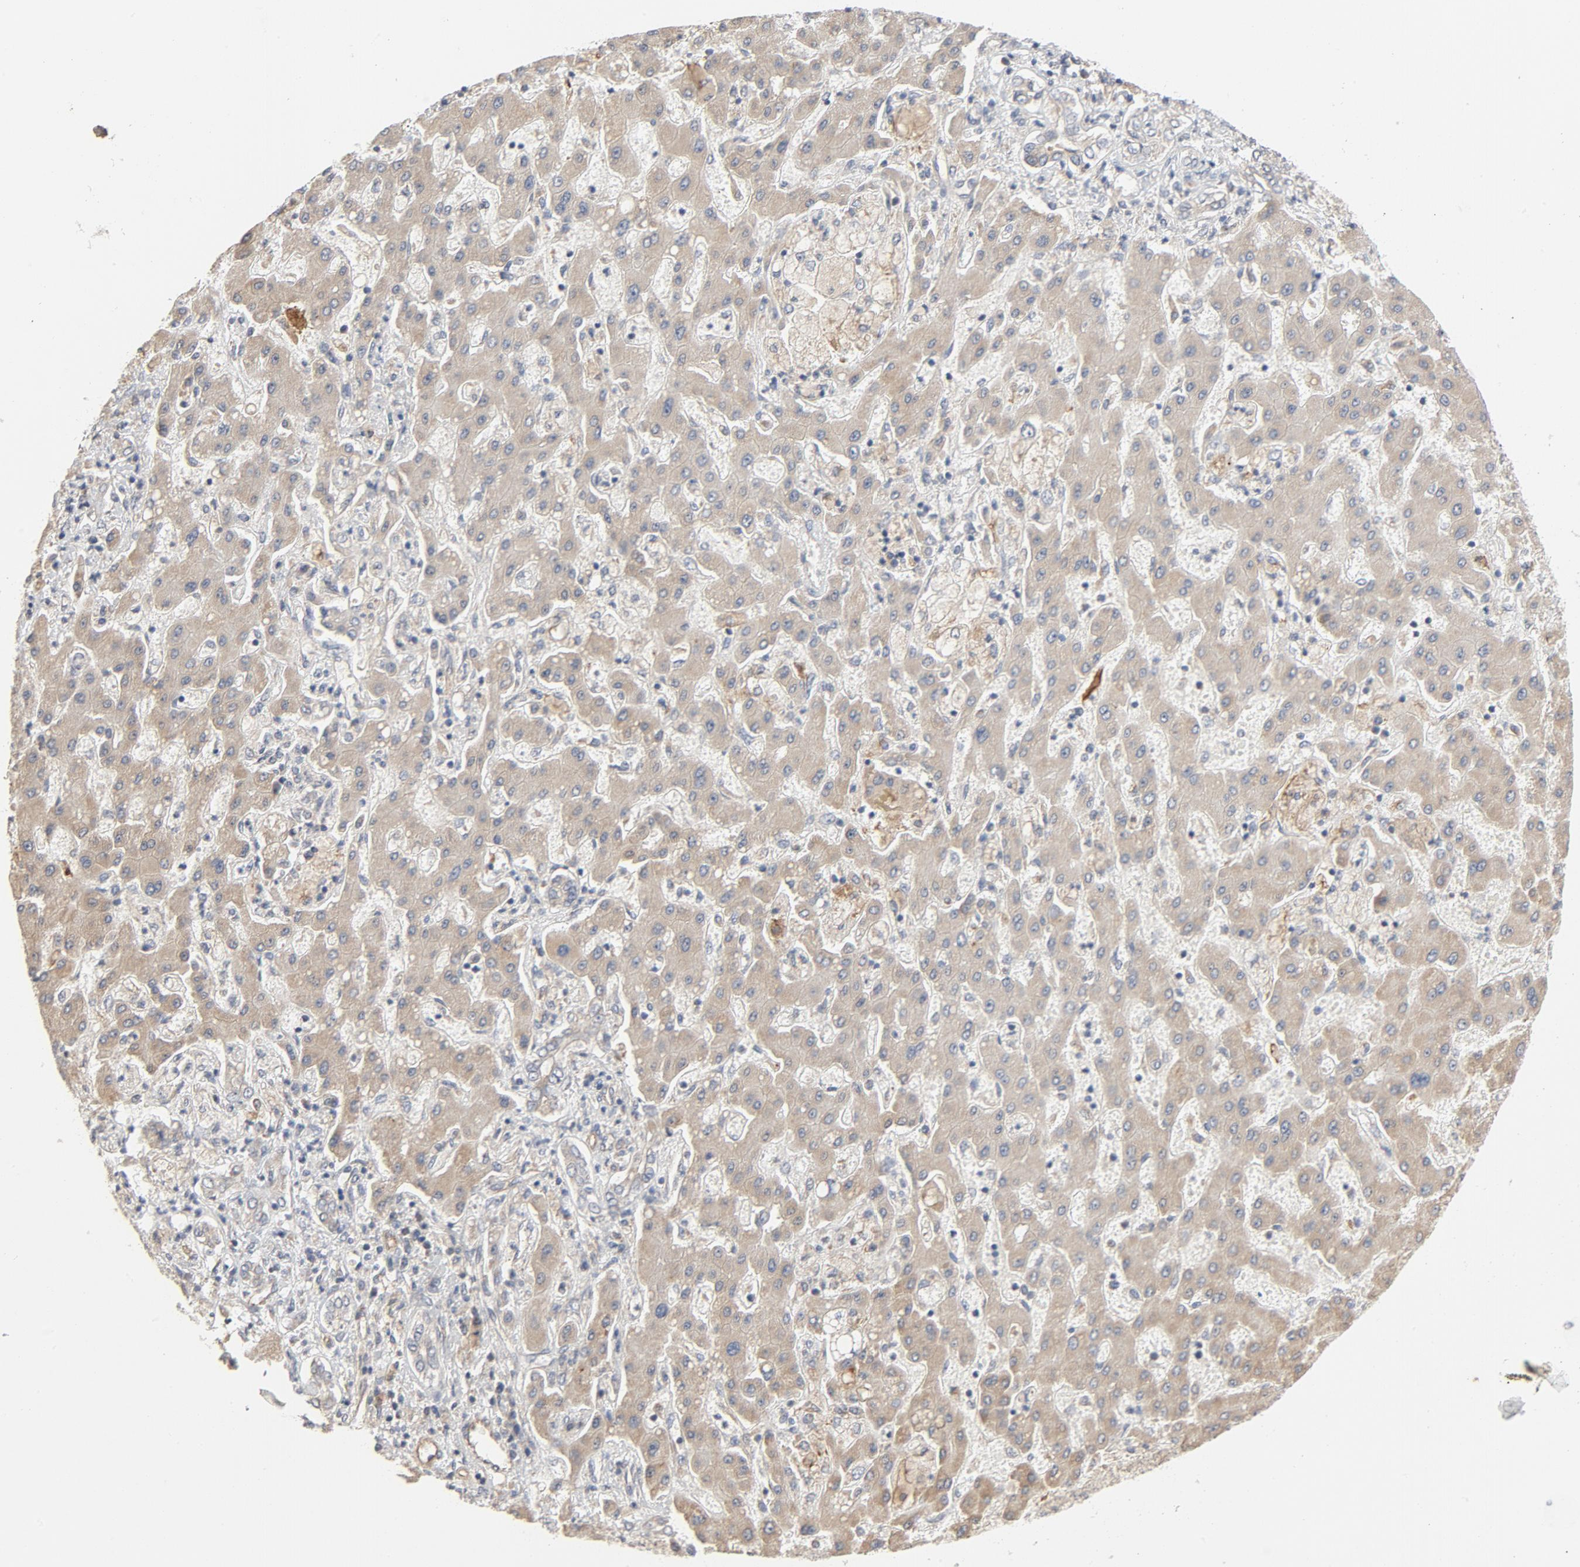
{"staining": {"intensity": "moderate", "quantity": ">75%", "location": "cytoplasmic/membranous"}, "tissue": "liver cancer", "cell_type": "Tumor cells", "image_type": "cancer", "snomed": [{"axis": "morphology", "description": "Cholangiocarcinoma"}, {"axis": "topography", "description": "Liver"}], "caption": "The immunohistochemical stain shows moderate cytoplasmic/membranous staining in tumor cells of cholangiocarcinoma (liver) tissue.", "gene": "TRIOBP", "patient": {"sex": "male", "age": 50}}